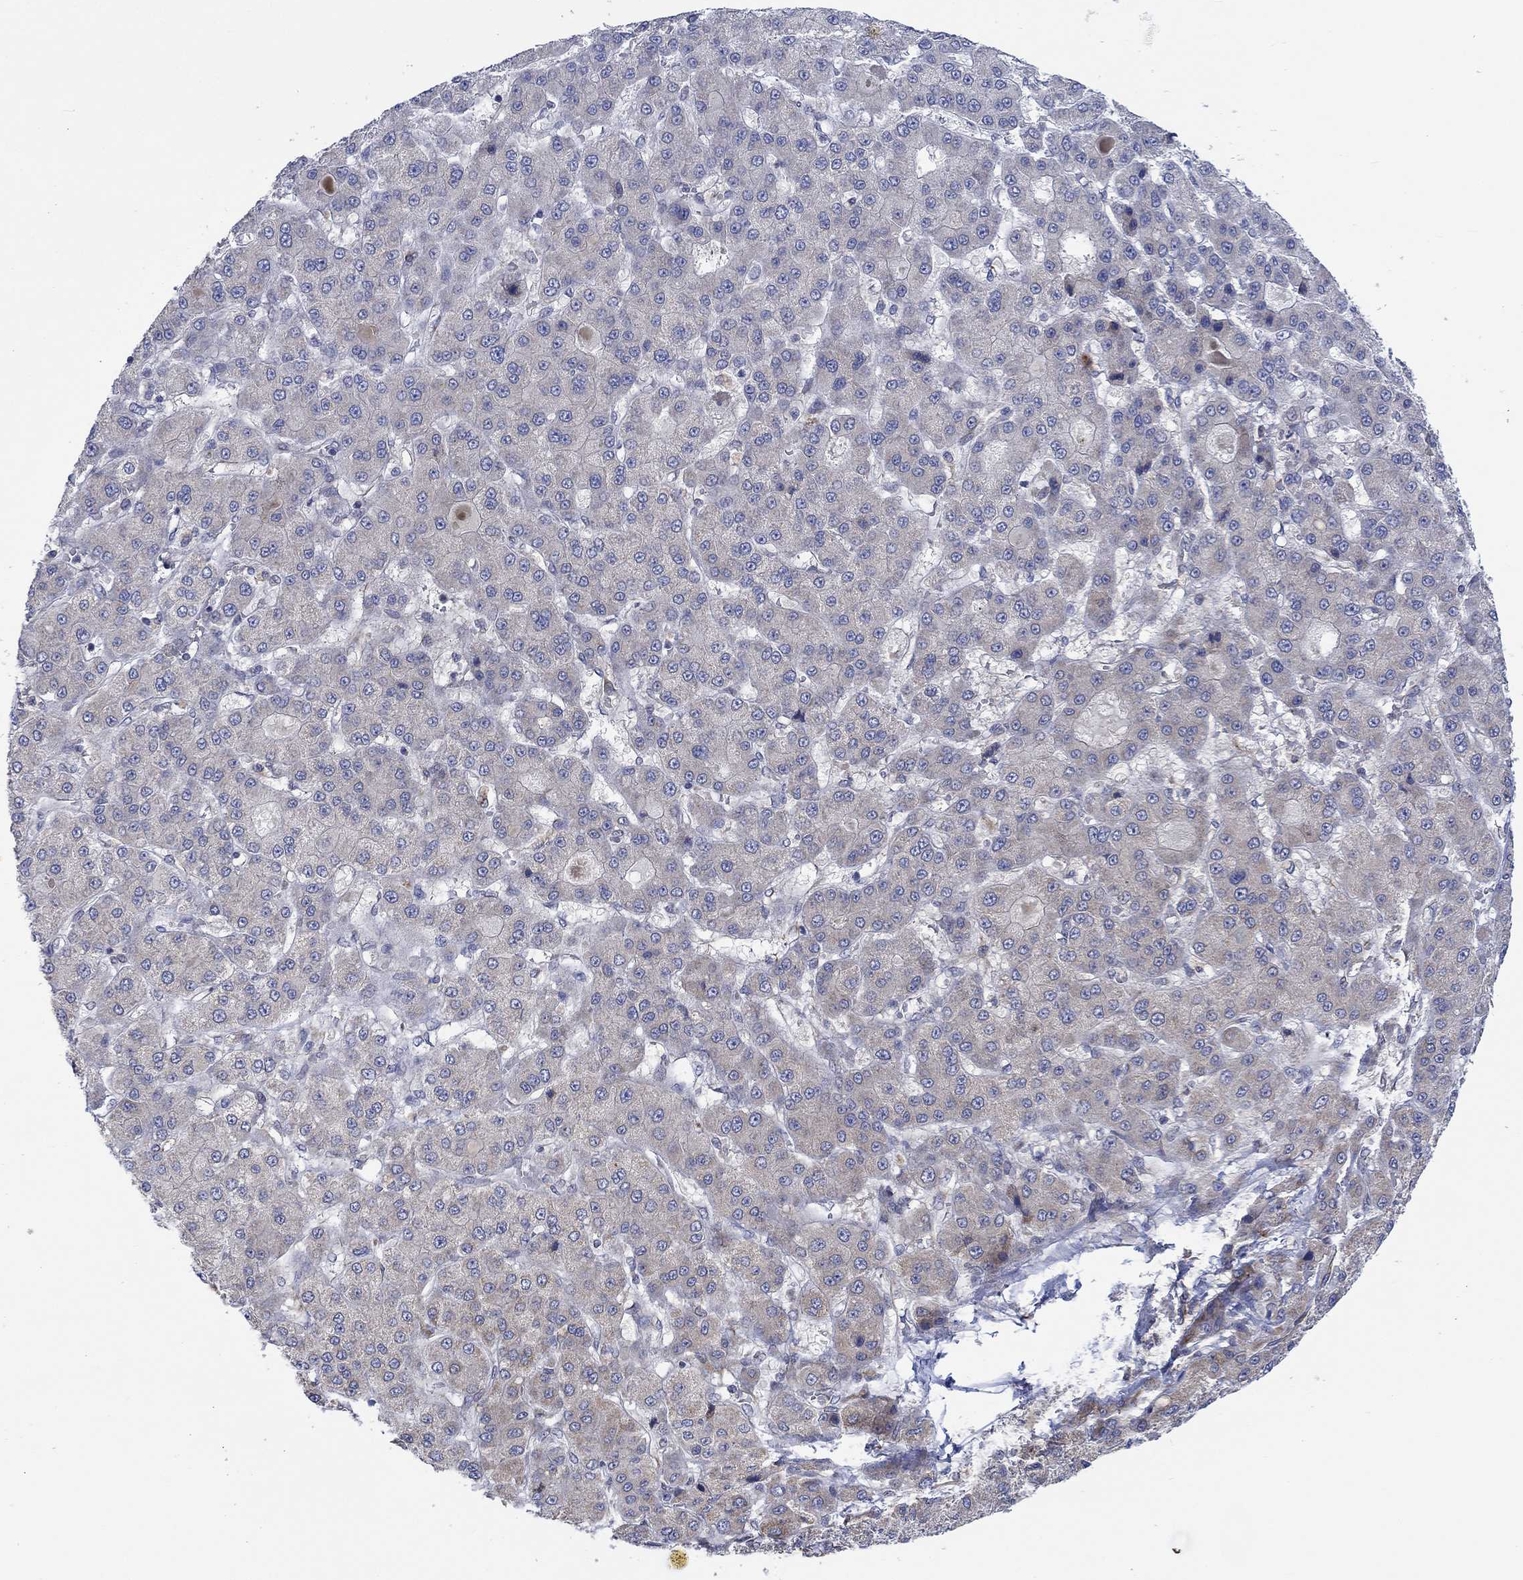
{"staining": {"intensity": "negative", "quantity": "none", "location": "none"}, "tissue": "liver cancer", "cell_type": "Tumor cells", "image_type": "cancer", "snomed": [{"axis": "morphology", "description": "Carcinoma, Hepatocellular, NOS"}, {"axis": "topography", "description": "Liver"}], "caption": "DAB immunohistochemical staining of hepatocellular carcinoma (liver) shows no significant expression in tumor cells.", "gene": "CAMK1D", "patient": {"sex": "male", "age": 70}}